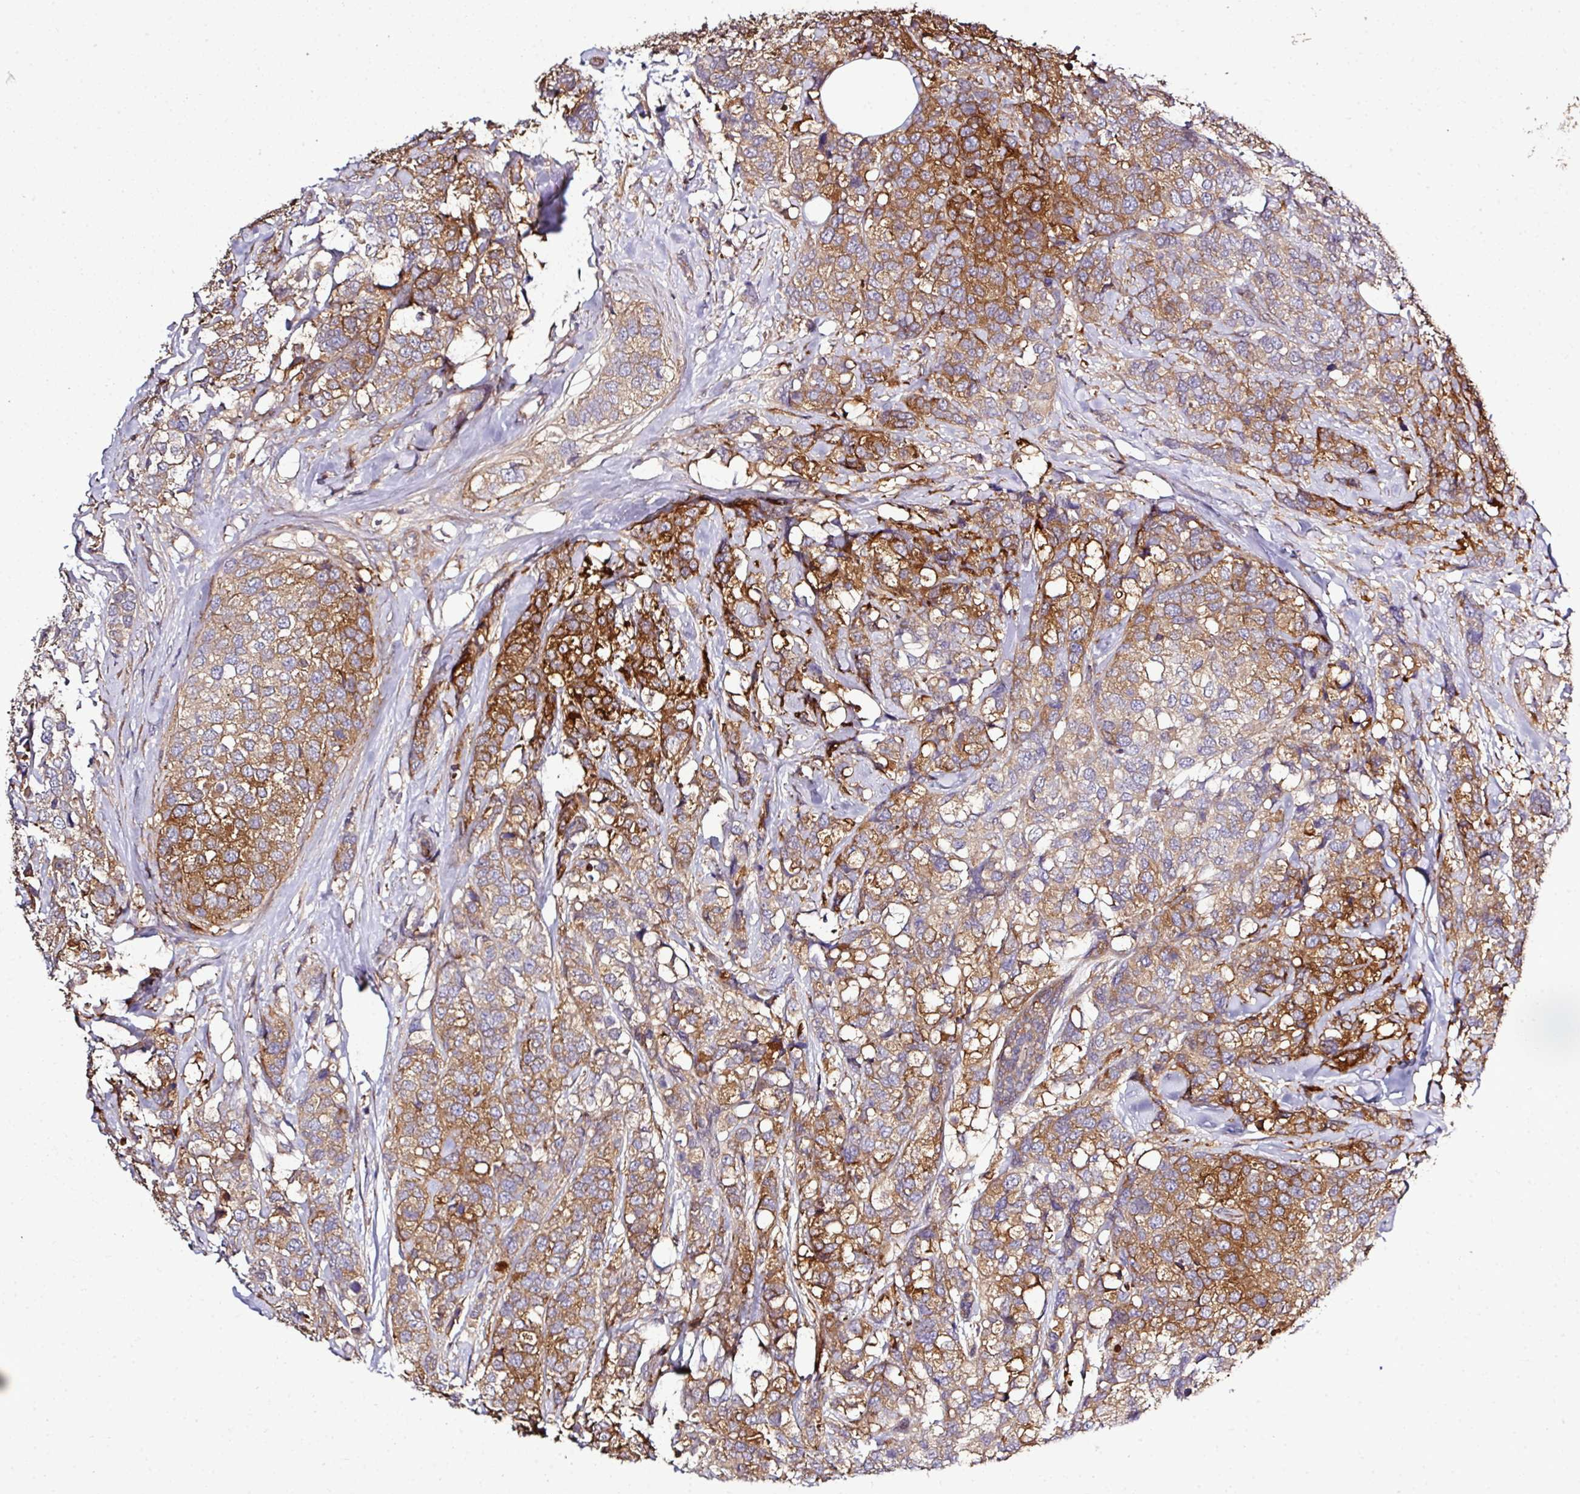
{"staining": {"intensity": "moderate", "quantity": ">75%", "location": "cytoplasmic/membranous"}, "tissue": "breast cancer", "cell_type": "Tumor cells", "image_type": "cancer", "snomed": [{"axis": "morphology", "description": "Lobular carcinoma"}, {"axis": "topography", "description": "Breast"}], "caption": "Tumor cells display moderate cytoplasmic/membranous expression in about >75% of cells in breast cancer (lobular carcinoma). (Stains: DAB in brown, nuclei in blue, Microscopy: brightfield microscopy at high magnification).", "gene": "TMEM107", "patient": {"sex": "female", "age": 59}}